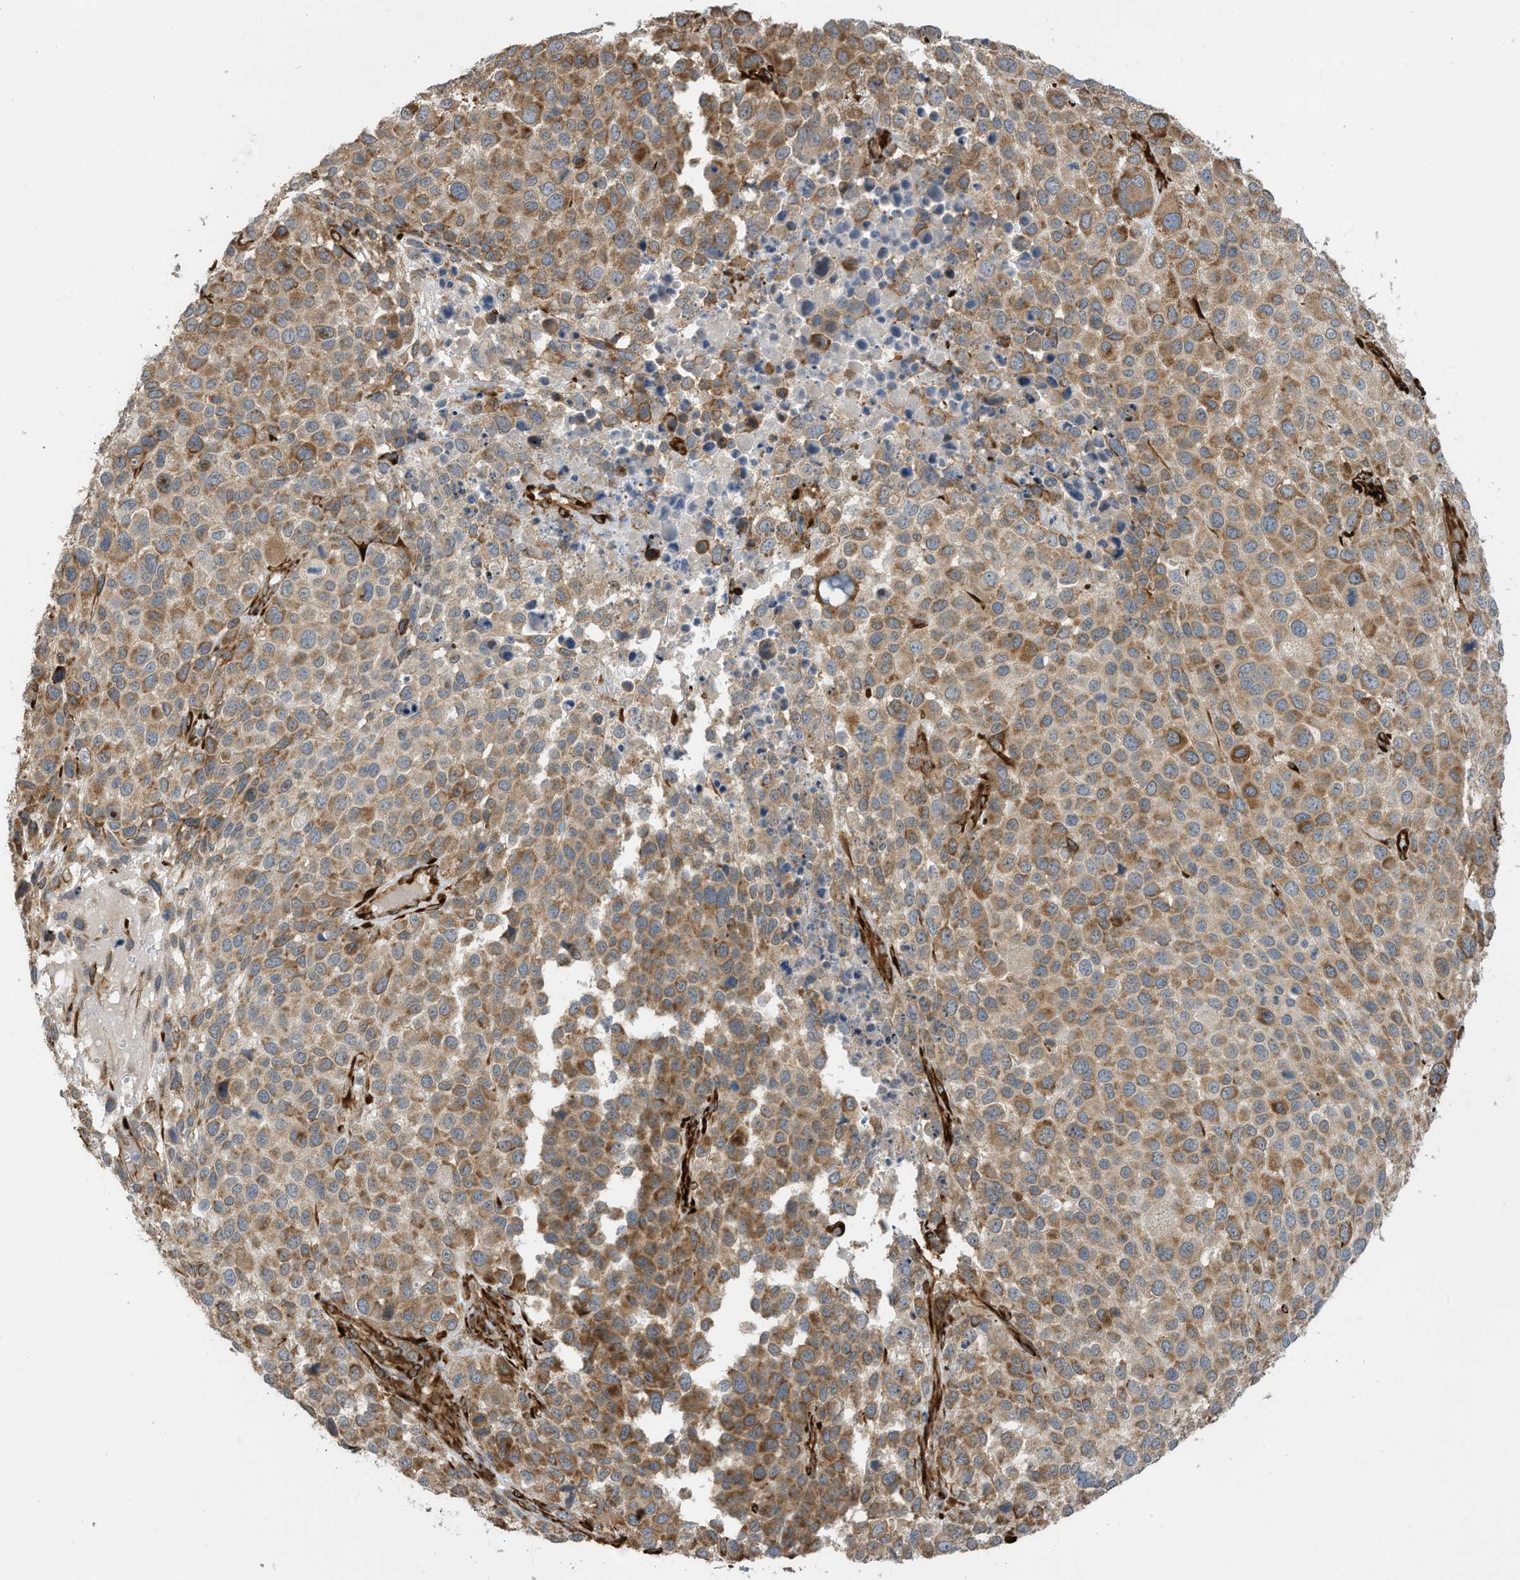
{"staining": {"intensity": "moderate", "quantity": ">75%", "location": "cytoplasmic/membranous"}, "tissue": "melanoma", "cell_type": "Tumor cells", "image_type": "cancer", "snomed": [{"axis": "morphology", "description": "Malignant melanoma, NOS"}, {"axis": "topography", "description": "Skin of trunk"}], "caption": "A histopathology image of melanoma stained for a protein shows moderate cytoplasmic/membranous brown staining in tumor cells.", "gene": "ZBTB45", "patient": {"sex": "male", "age": 71}}